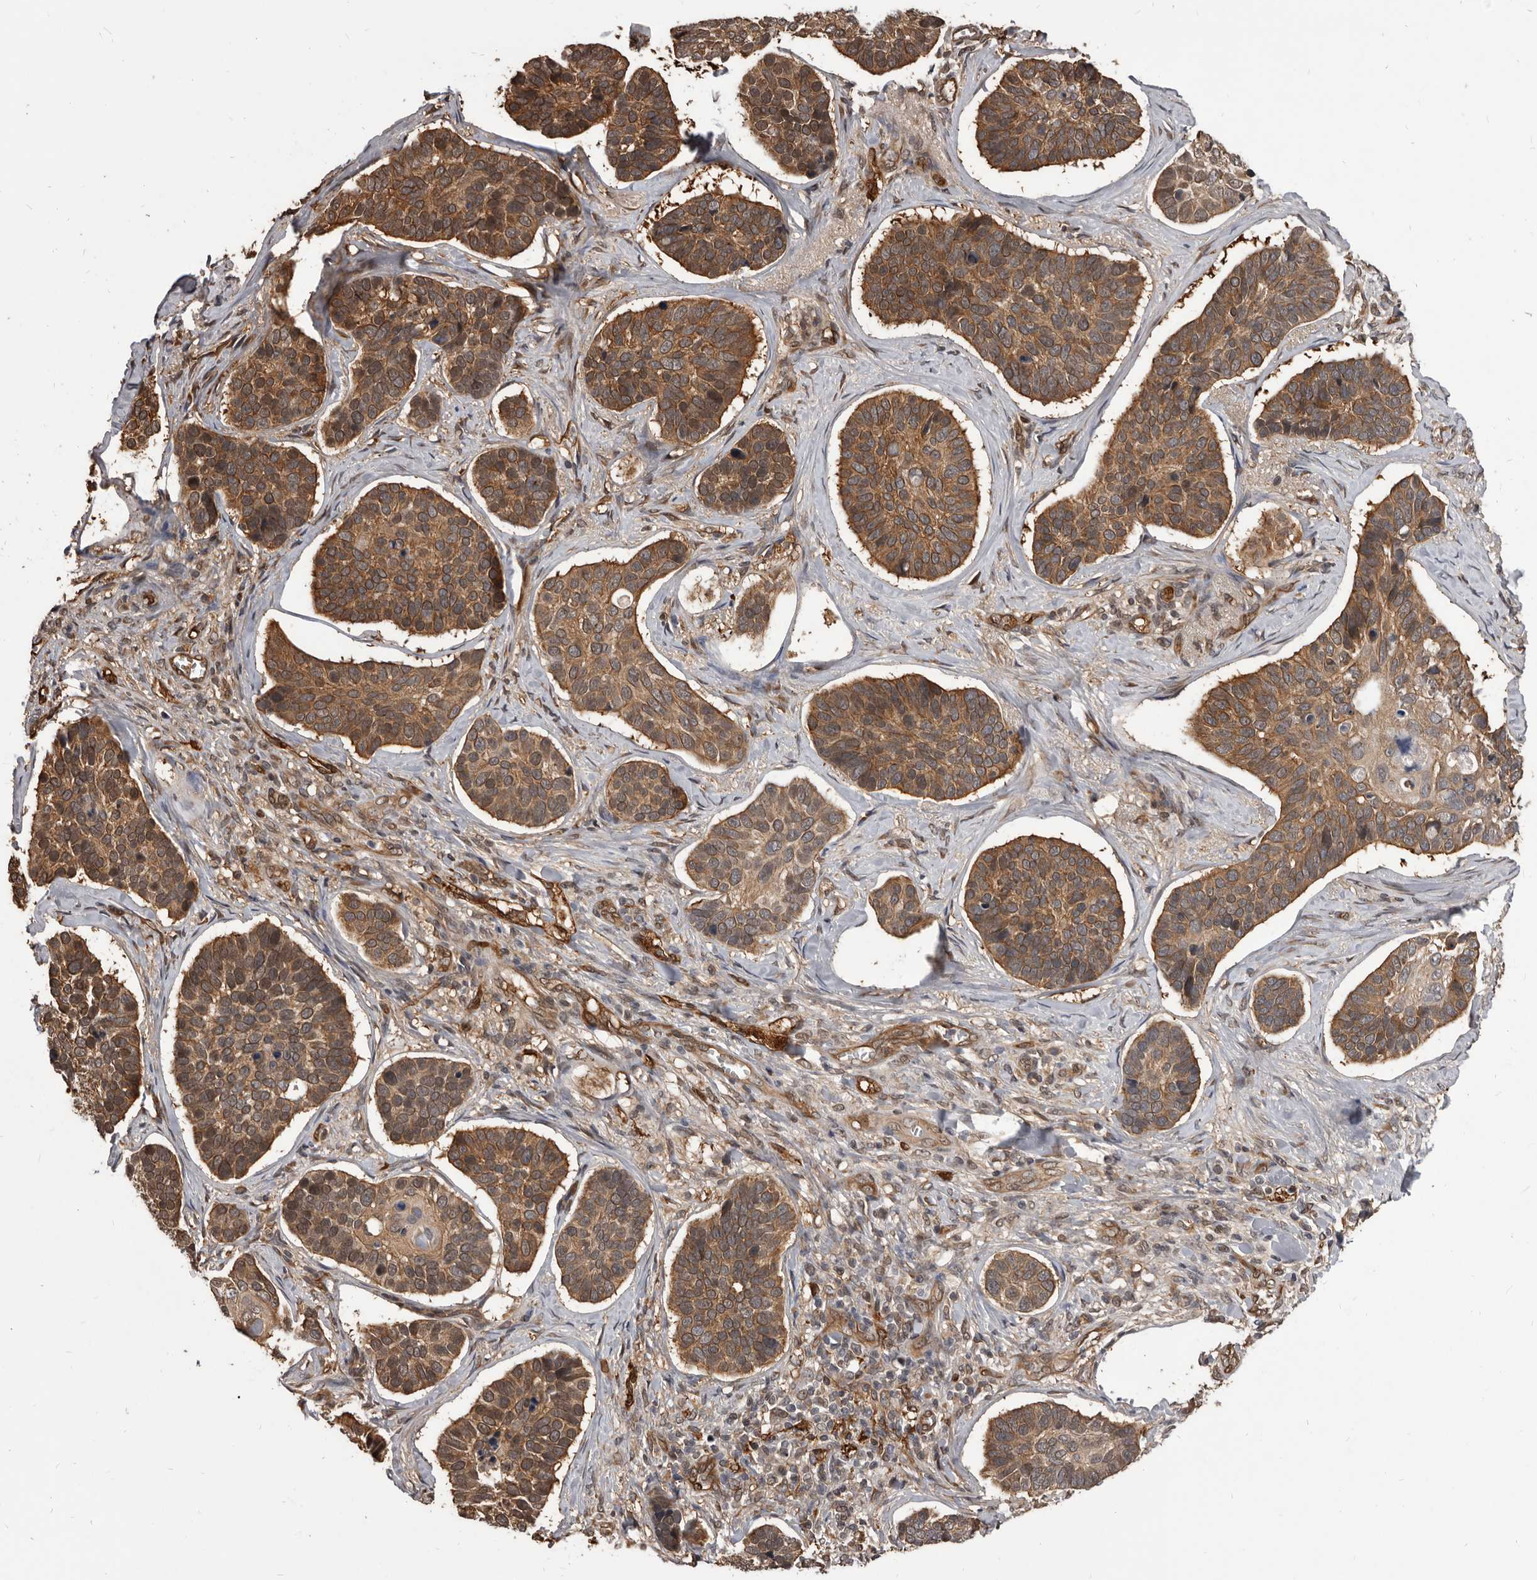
{"staining": {"intensity": "moderate", "quantity": ">75%", "location": "cytoplasmic/membranous"}, "tissue": "skin cancer", "cell_type": "Tumor cells", "image_type": "cancer", "snomed": [{"axis": "morphology", "description": "Basal cell carcinoma"}, {"axis": "topography", "description": "Skin"}], "caption": "Protein staining of skin basal cell carcinoma tissue displays moderate cytoplasmic/membranous expression in approximately >75% of tumor cells. Immunohistochemistry (ihc) stains the protein in brown and the nuclei are stained blue.", "gene": "ADAMTS20", "patient": {"sex": "male", "age": 62}}